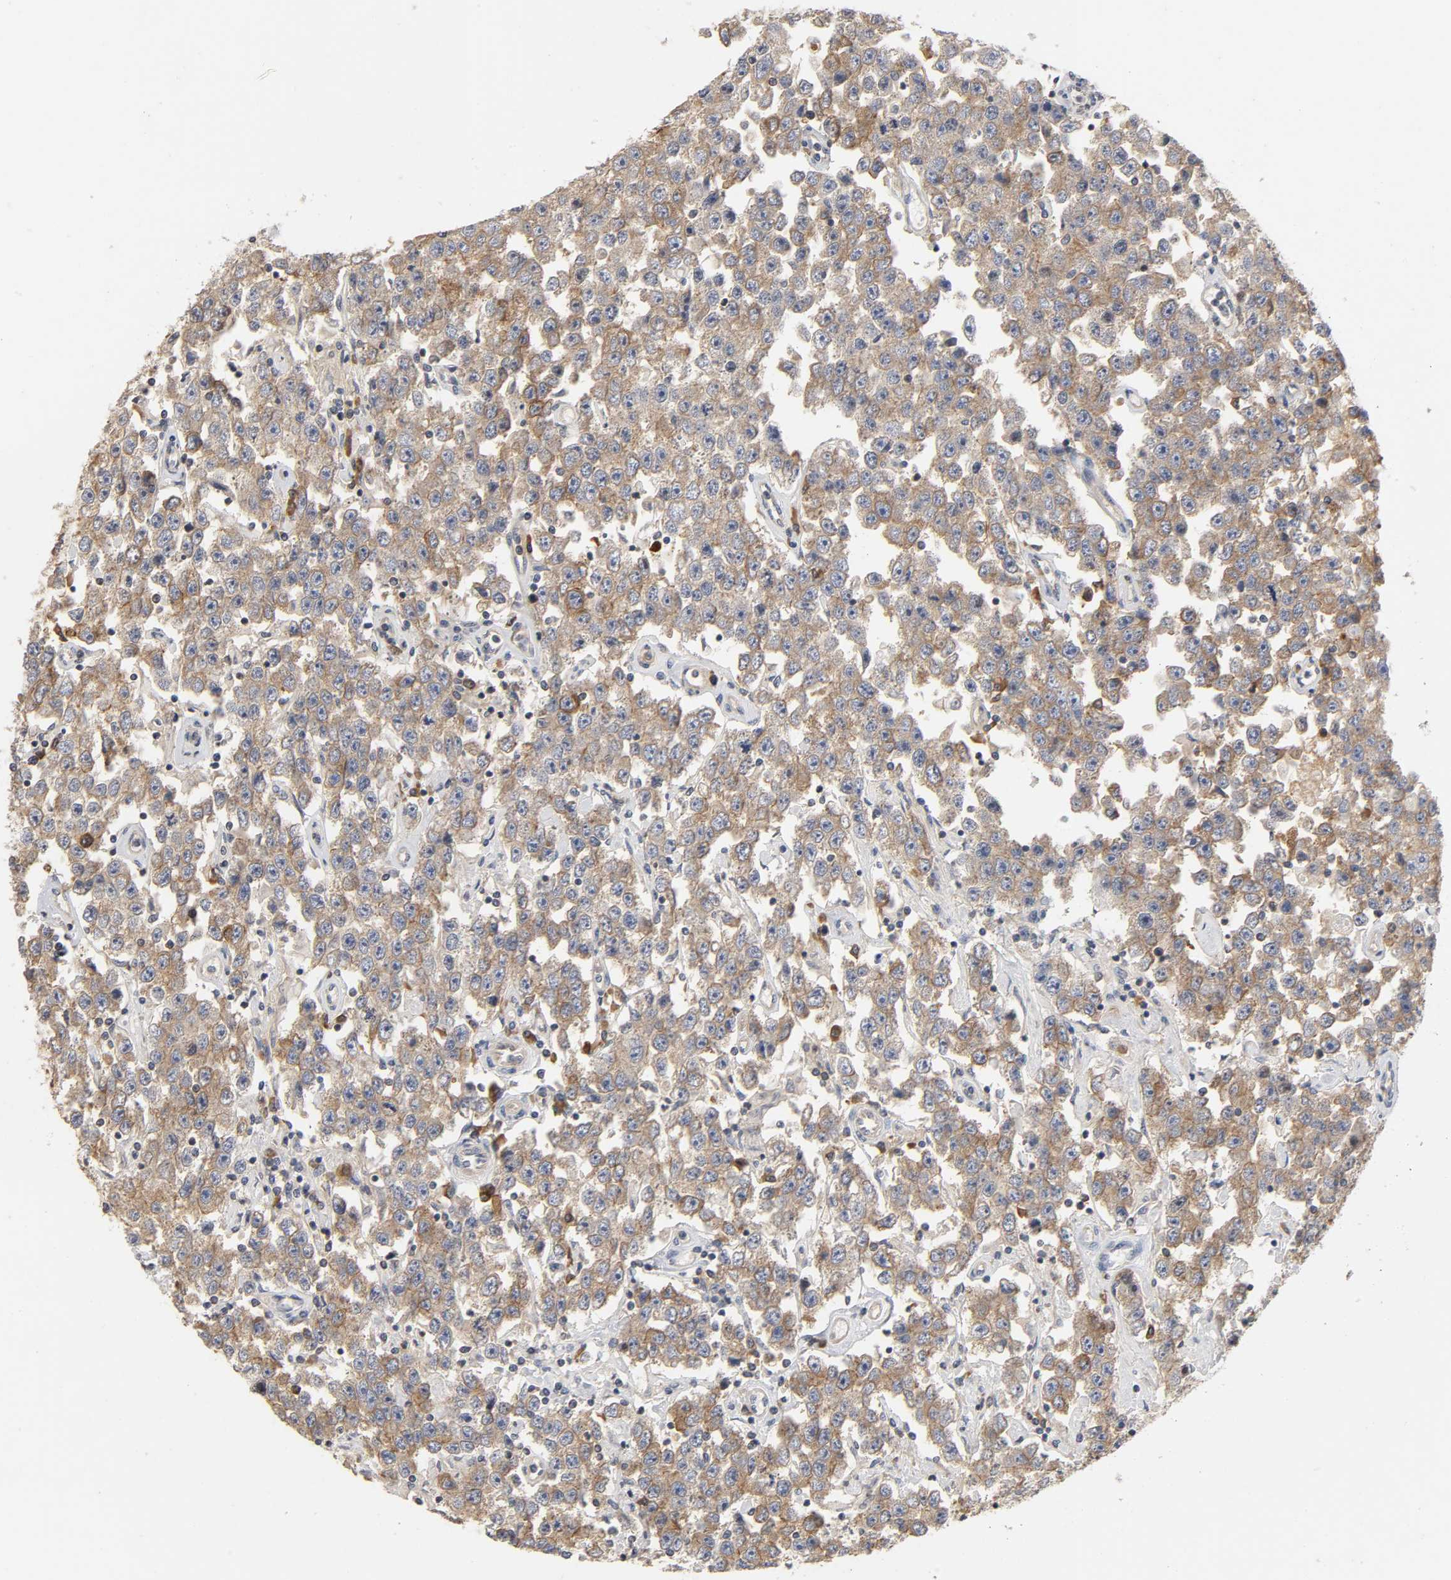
{"staining": {"intensity": "moderate", "quantity": ">75%", "location": "cytoplasmic/membranous"}, "tissue": "testis cancer", "cell_type": "Tumor cells", "image_type": "cancer", "snomed": [{"axis": "morphology", "description": "Seminoma, NOS"}, {"axis": "topography", "description": "Testis"}], "caption": "A brown stain shows moderate cytoplasmic/membranous expression of a protein in human testis seminoma tumor cells.", "gene": "SCHIP1", "patient": {"sex": "male", "age": 52}}